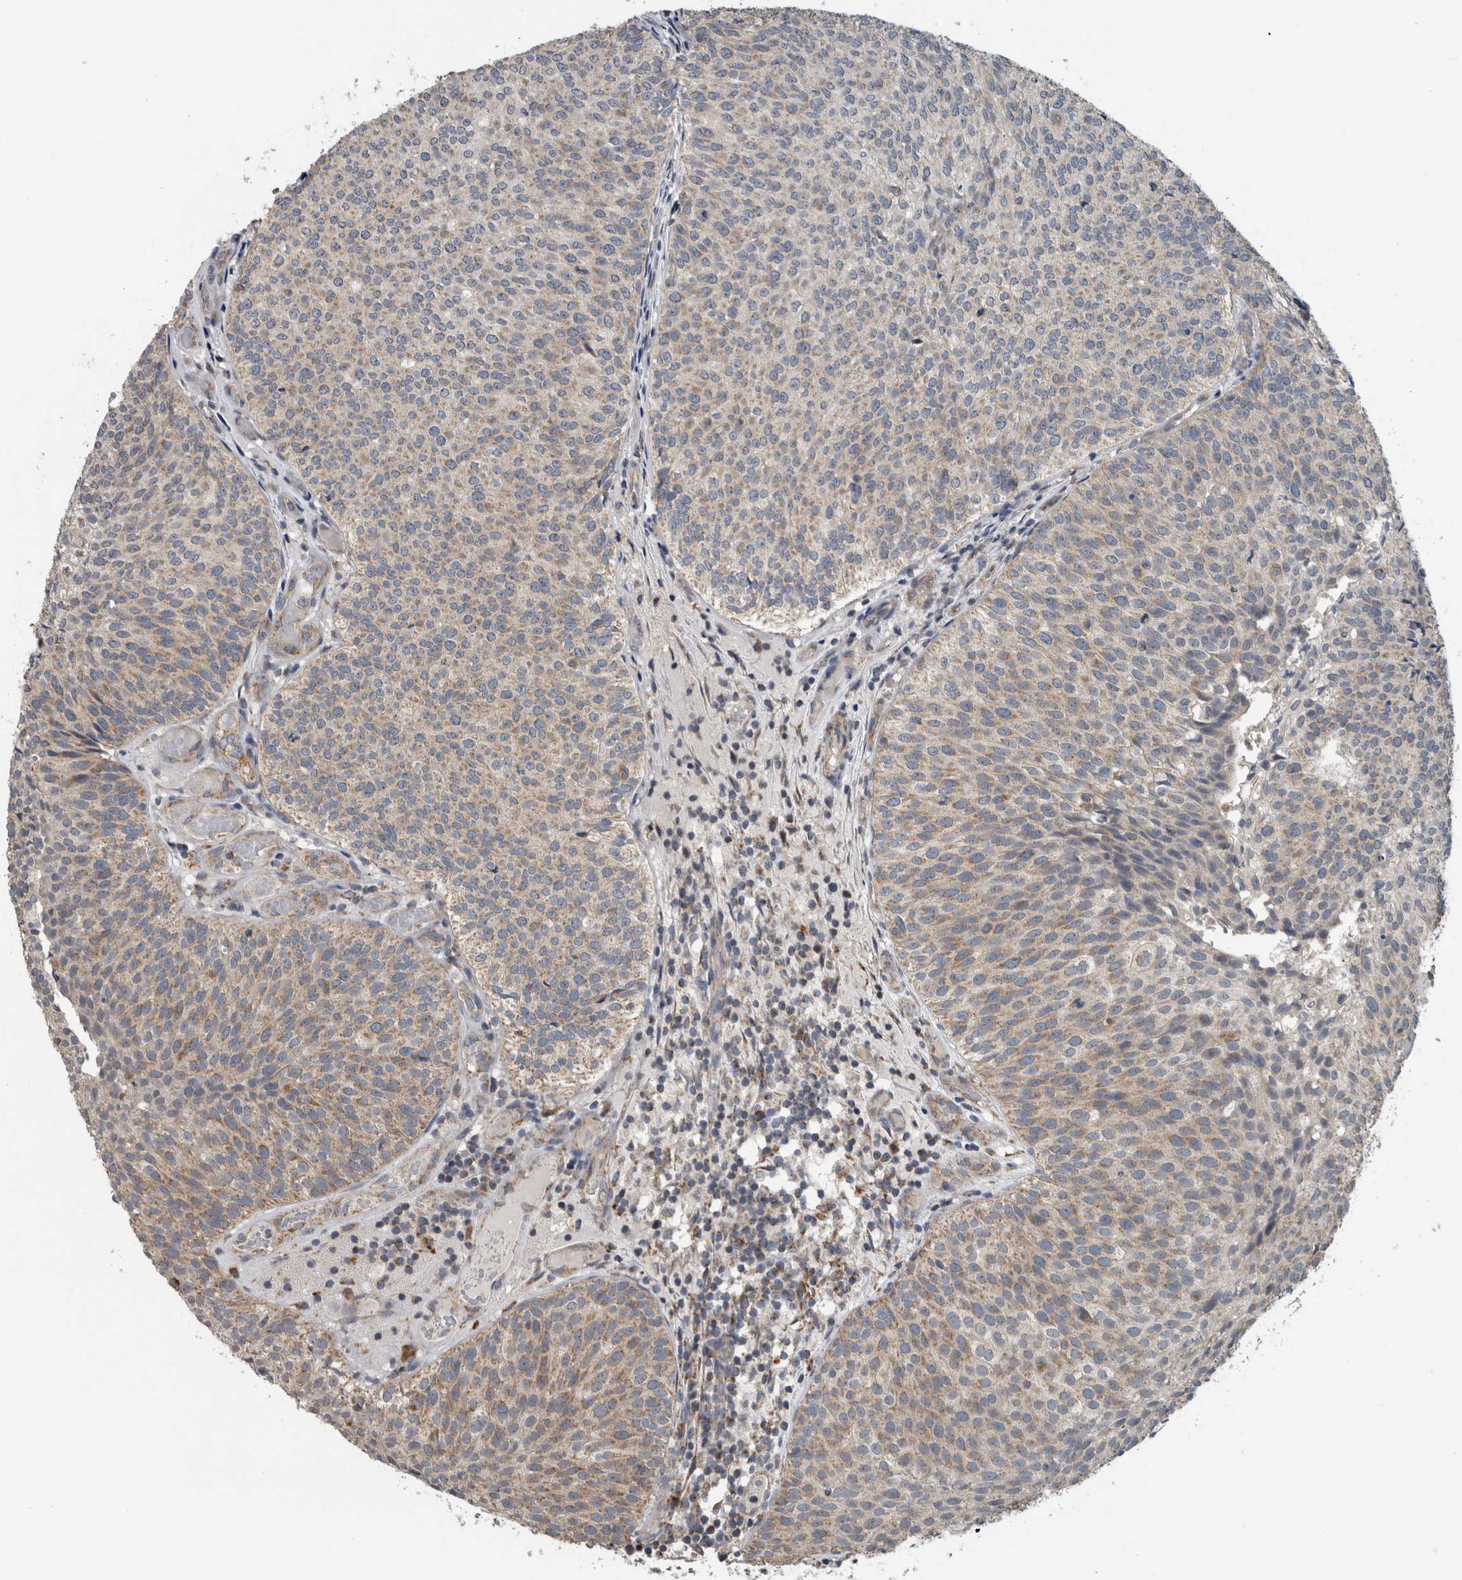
{"staining": {"intensity": "moderate", "quantity": ">75%", "location": "cytoplasmic/membranous"}, "tissue": "urothelial cancer", "cell_type": "Tumor cells", "image_type": "cancer", "snomed": [{"axis": "morphology", "description": "Urothelial carcinoma, Low grade"}, {"axis": "topography", "description": "Urinary bladder"}], "caption": "Low-grade urothelial carcinoma stained for a protein displays moderate cytoplasmic/membranous positivity in tumor cells.", "gene": "ARMC1", "patient": {"sex": "male", "age": 86}}